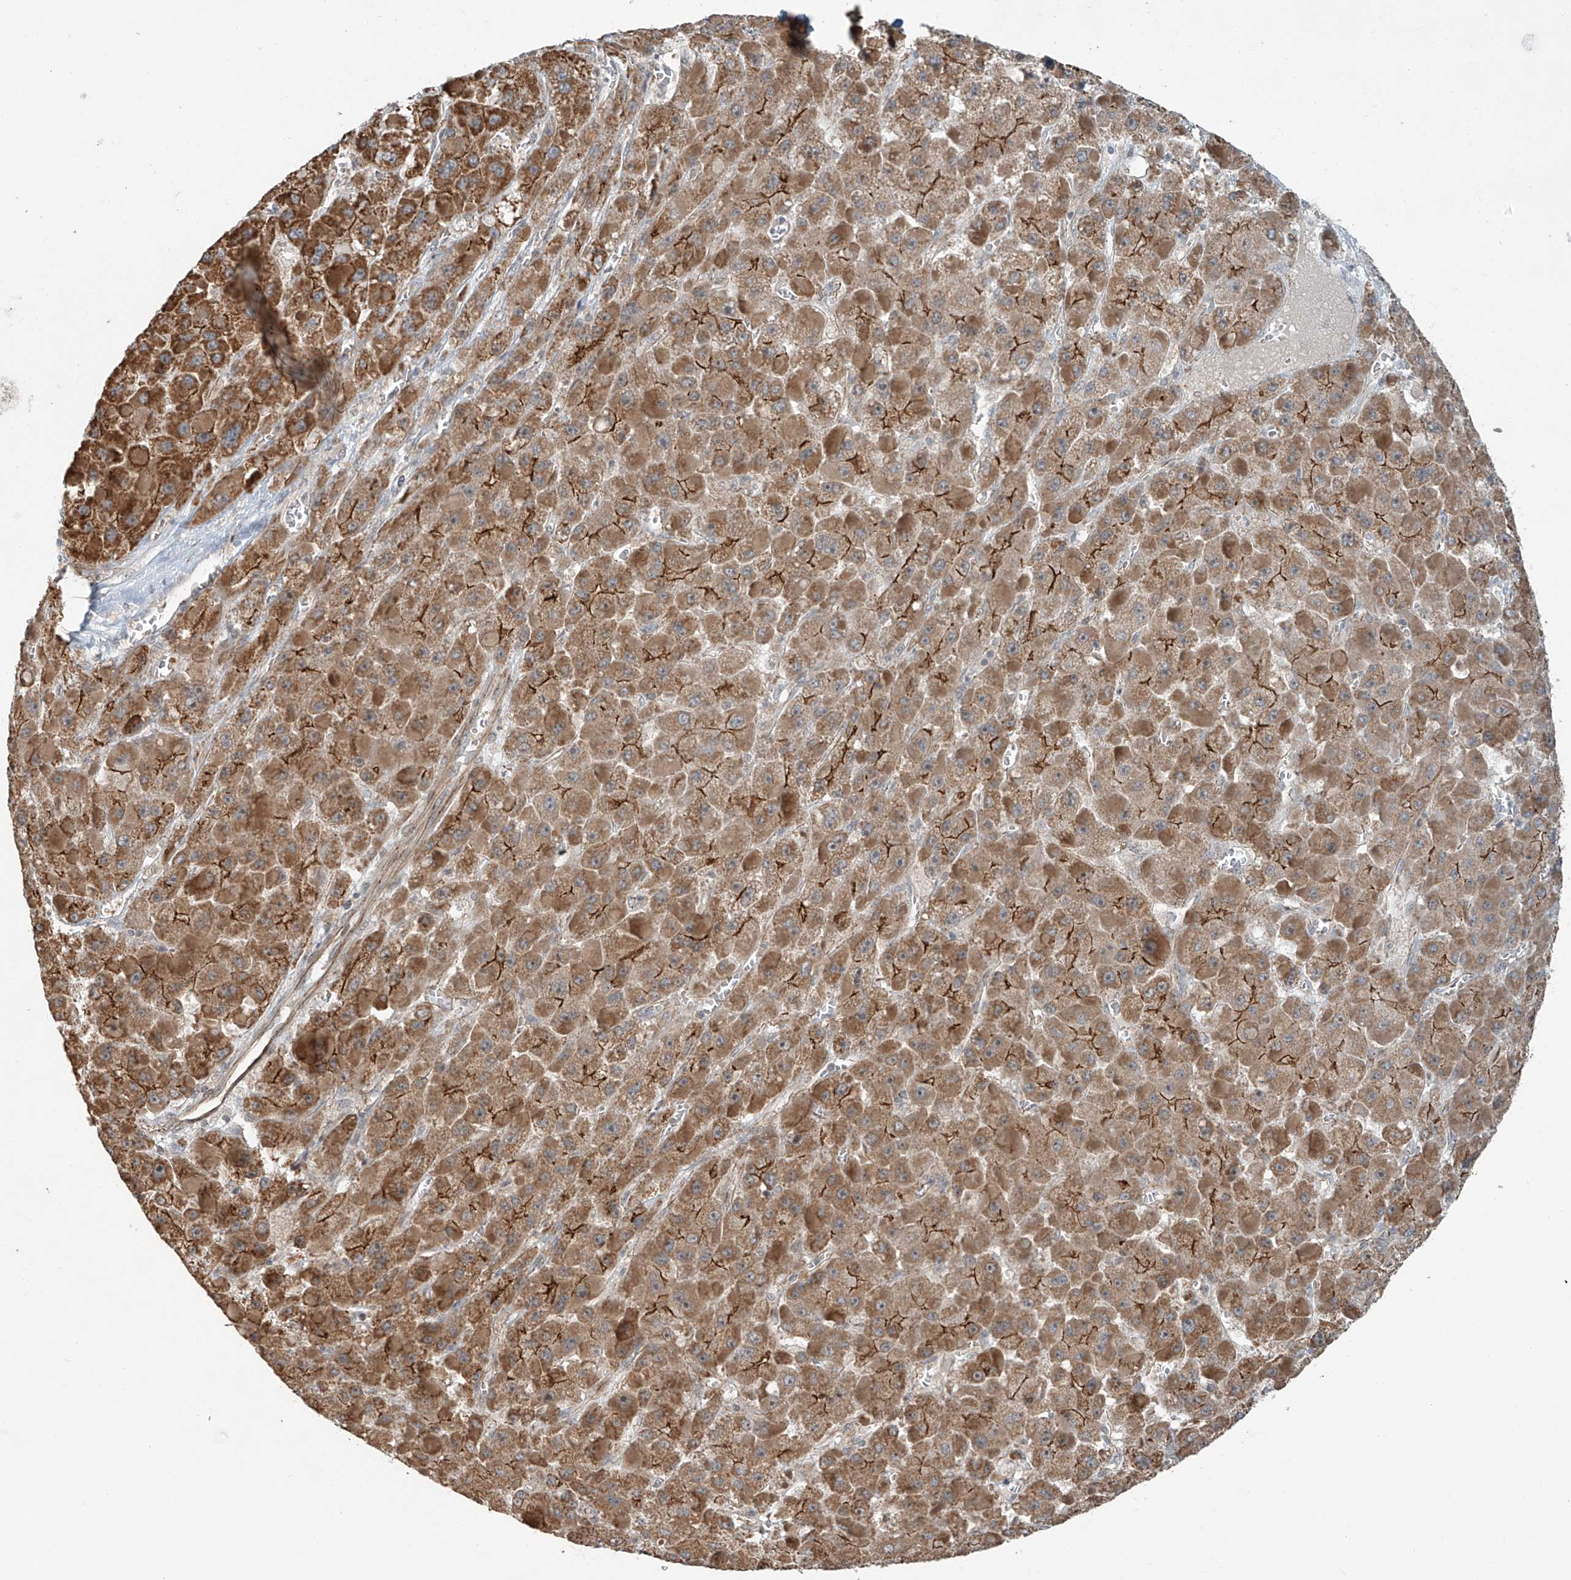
{"staining": {"intensity": "moderate", "quantity": ">75%", "location": "cytoplasmic/membranous"}, "tissue": "liver cancer", "cell_type": "Tumor cells", "image_type": "cancer", "snomed": [{"axis": "morphology", "description": "Carcinoma, Hepatocellular, NOS"}, {"axis": "topography", "description": "Liver"}], "caption": "High-magnification brightfield microscopy of hepatocellular carcinoma (liver) stained with DAB (3,3'-diaminobenzidine) (brown) and counterstained with hematoxylin (blue). tumor cells exhibit moderate cytoplasmic/membranous expression is appreciated in approximately>75% of cells.", "gene": "ZNF16", "patient": {"sex": "female", "age": 73}}